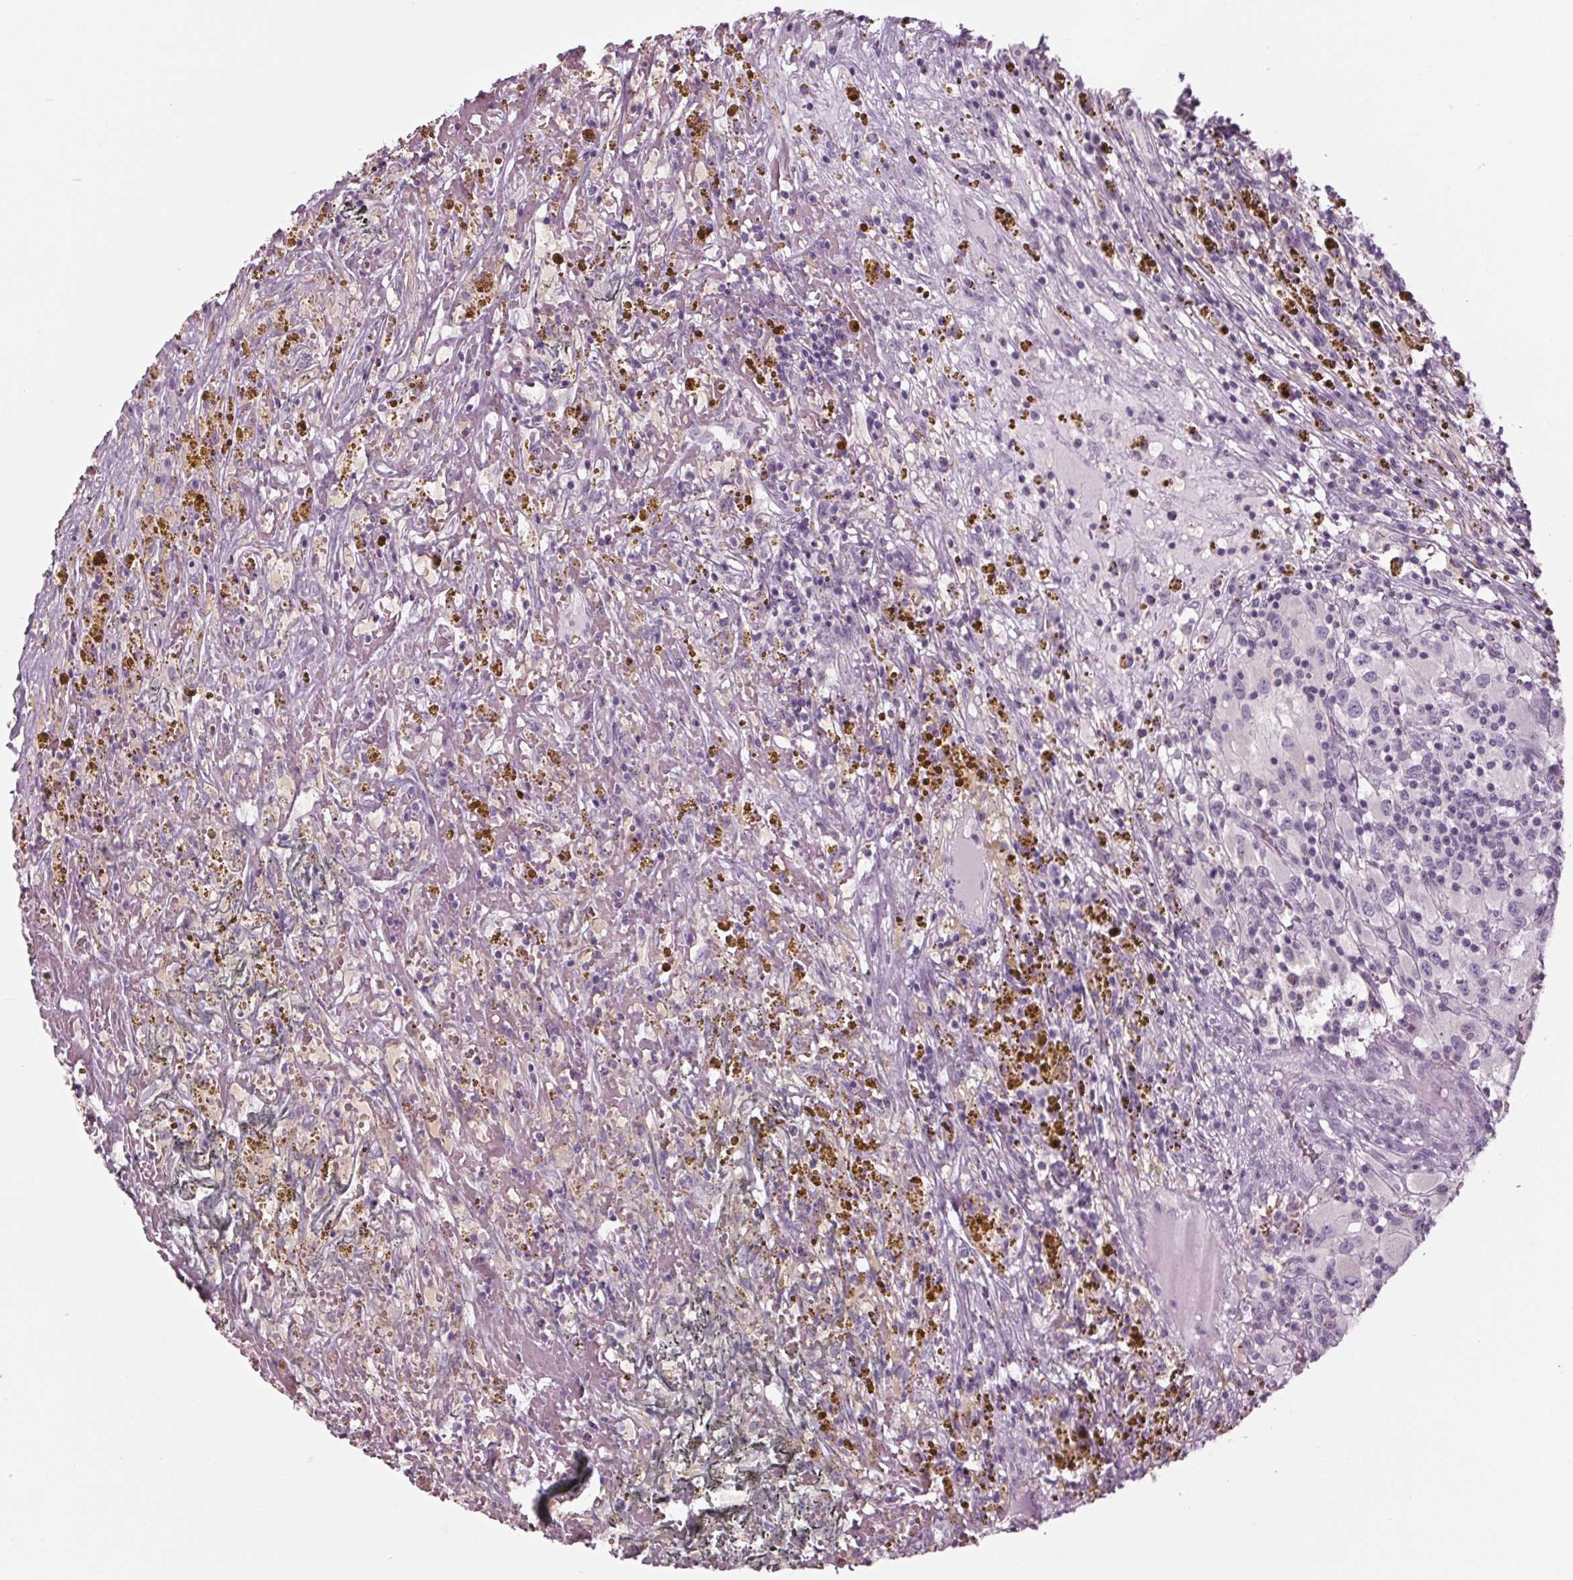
{"staining": {"intensity": "negative", "quantity": "none", "location": "none"}, "tissue": "renal cancer", "cell_type": "Tumor cells", "image_type": "cancer", "snomed": [{"axis": "morphology", "description": "Adenocarcinoma, NOS"}, {"axis": "topography", "description": "Kidney"}], "caption": "The photomicrograph reveals no staining of tumor cells in renal cancer (adenocarcinoma).", "gene": "TNNC2", "patient": {"sex": "female", "age": 67}}